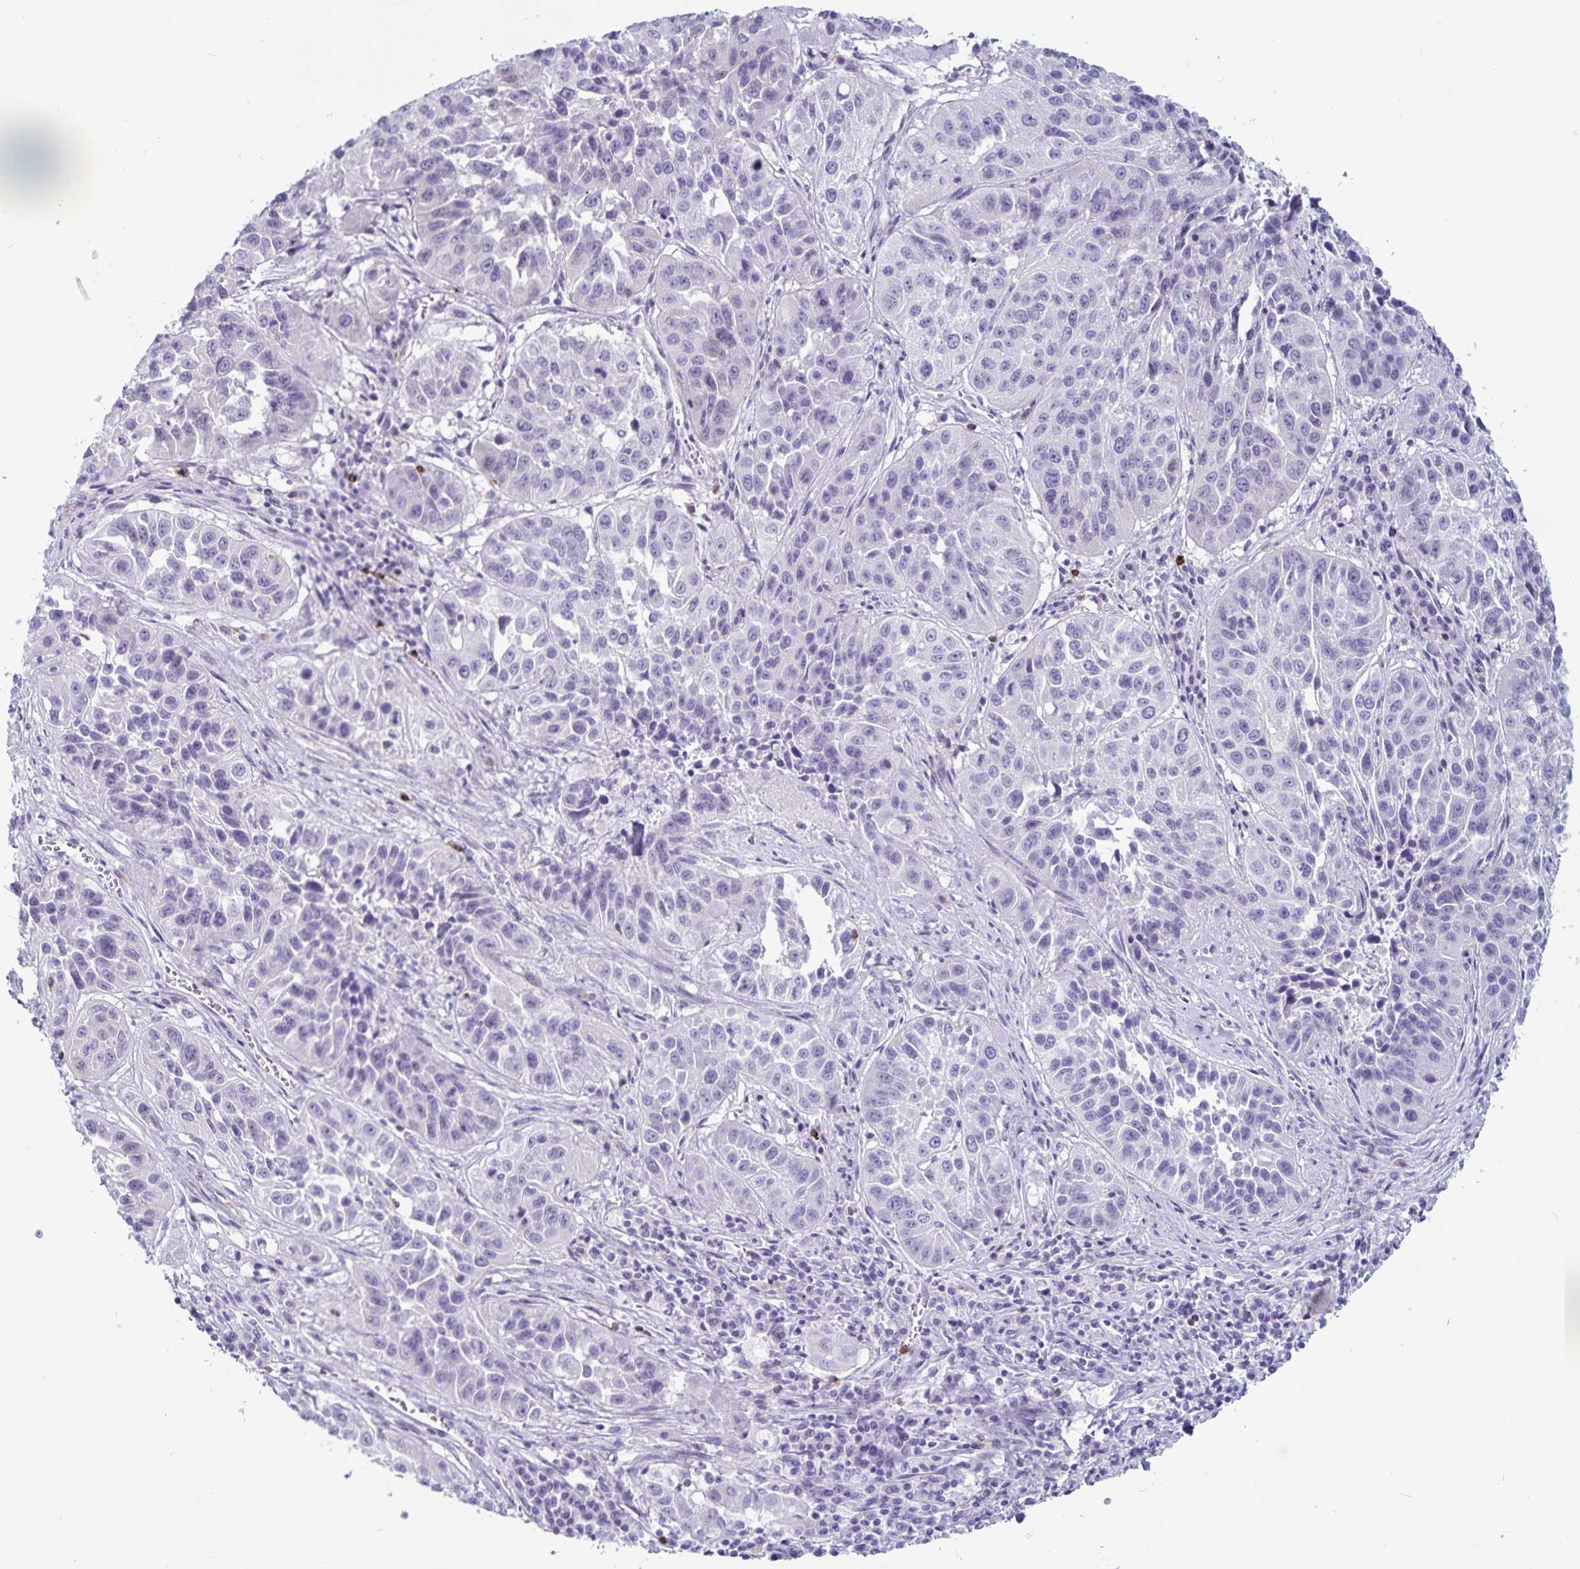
{"staining": {"intensity": "negative", "quantity": "none", "location": "none"}, "tissue": "lung cancer", "cell_type": "Tumor cells", "image_type": "cancer", "snomed": [{"axis": "morphology", "description": "Squamous cell carcinoma, NOS"}, {"axis": "topography", "description": "Lung"}], "caption": "Human lung cancer (squamous cell carcinoma) stained for a protein using immunohistochemistry demonstrates no positivity in tumor cells.", "gene": "GNLY", "patient": {"sex": "female", "age": 61}}